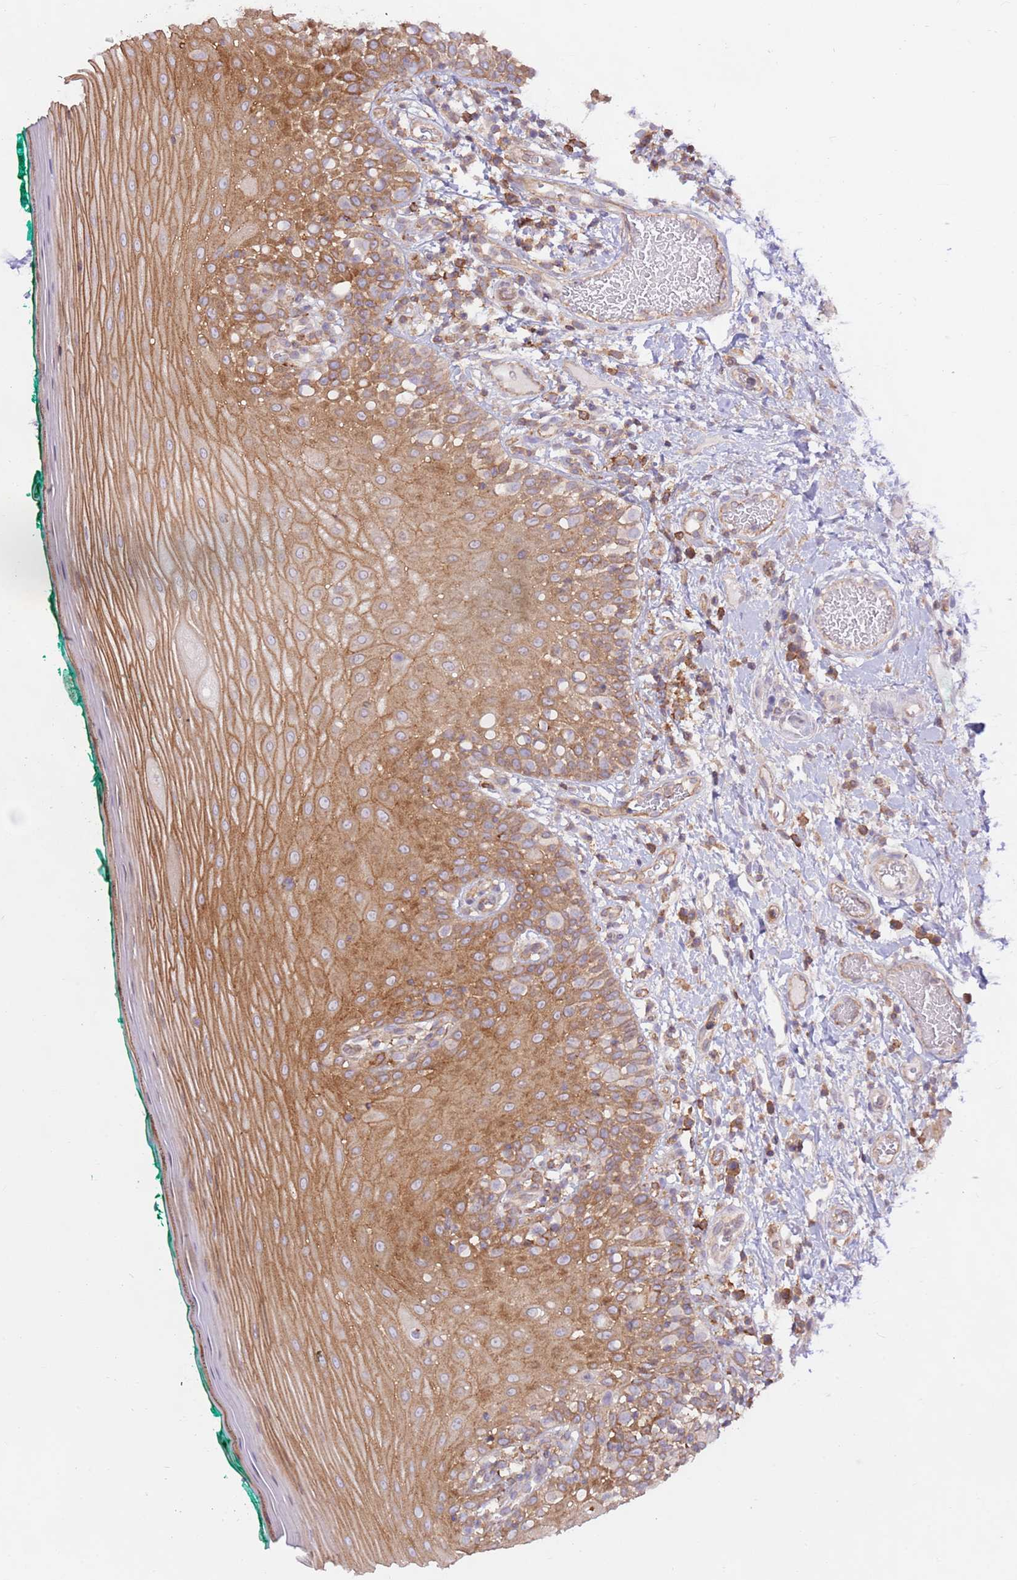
{"staining": {"intensity": "moderate", "quantity": ">75%", "location": "cytoplasmic/membranous"}, "tissue": "oral mucosa", "cell_type": "Squamous epithelial cells", "image_type": "normal", "snomed": [{"axis": "morphology", "description": "Normal tissue, NOS"}, {"axis": "topography", "description": "Oral tissue"}], "caption": "The histopathology image shows staining of normal oral mucosa, revealing moderate cytoplasmic/membranous protein expression (brown color) within squamous epithelial cells. The protein is shown in brown color, while the nuclei are stained blue.", "gene": "DDX19B", "patient": {"sex": "female", "age": 83}}